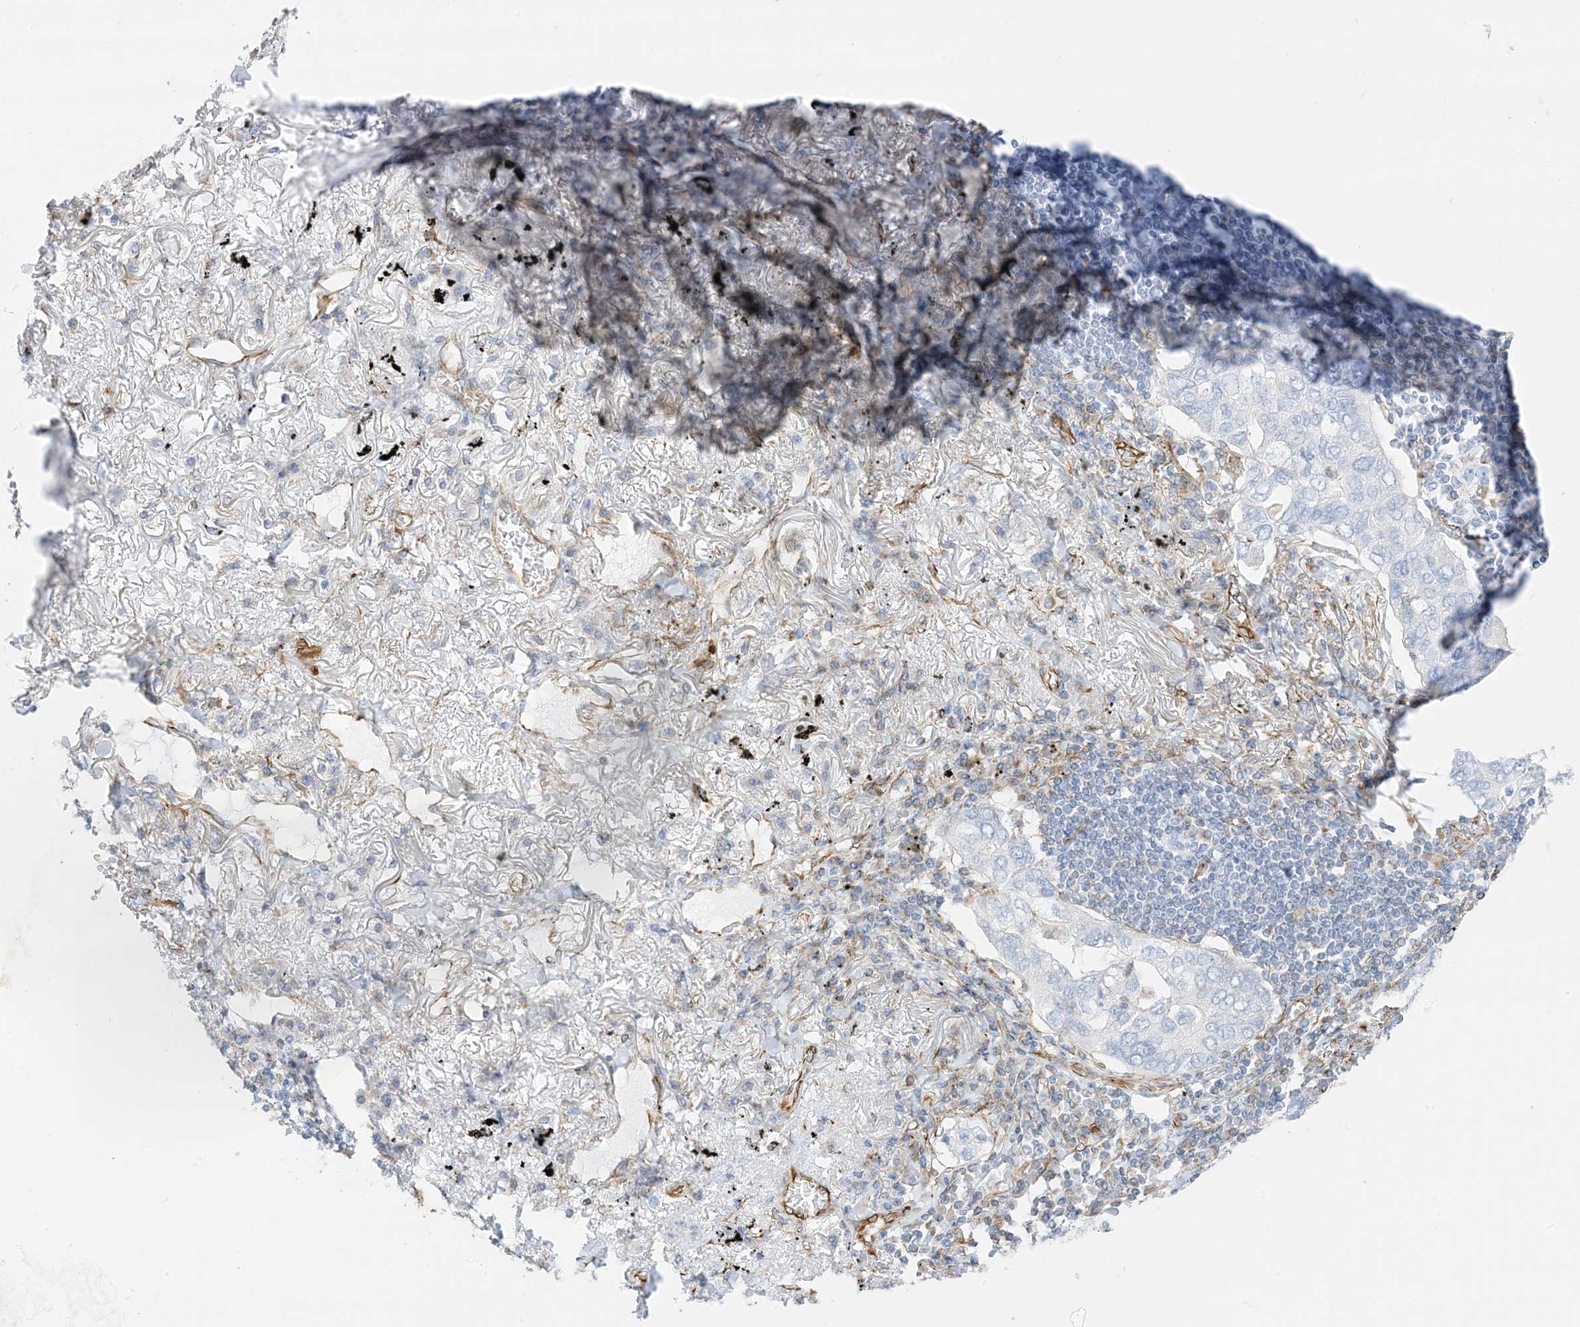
{"staining": {"intensity": "negative", "quantity": "none", "location": "none"}, "tissue": "lung cancer", "cell_type": "Tumor cells", "image_type": "cancer", "snomed": [{"axis": "morphology", "description": "Adenocarcinoma, NOS"}, {"axis": "topography", "description": "Lung"}], "caption": "High magnification brightfield microscopy of lung adenocarcinoma stained with DAB (brown) and counterstained with hematoxylin (blue): tumor cells show no significant staining.", "gene": "PID1", "patient": {"sex": "male", "age": 65}}